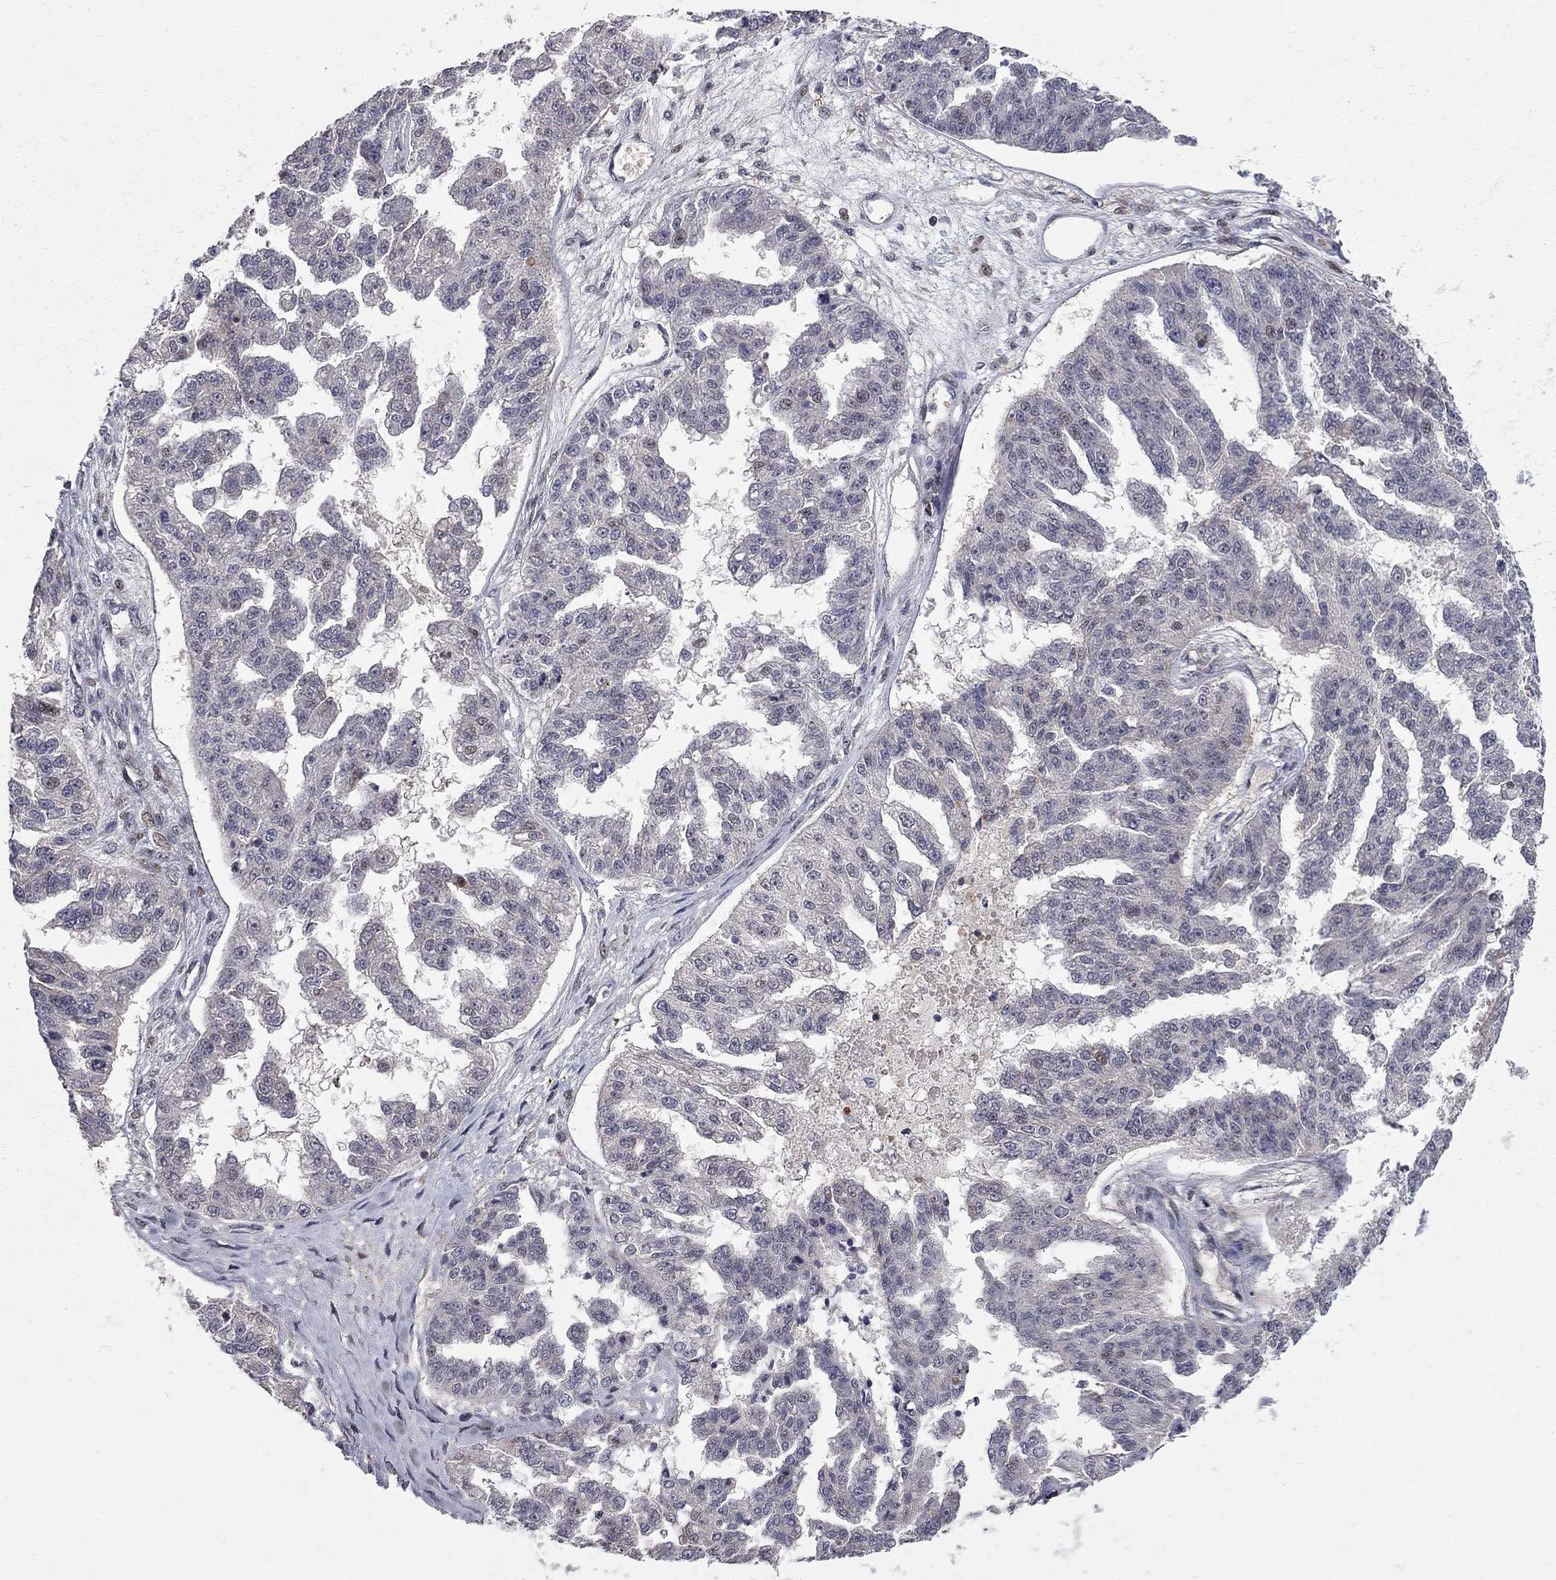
{"staining": {"intensity": "weak", "quantity": "<25%", "location": "nuclear"}, "tissue": "ovarian cancer", "cell_type": "Tumor cells", "image_type": "cancer", "snomed": [{"axis": "morphology", "description": "Cystadenocarcinoma, serous, NOS"}, {"axis": "topography", "description": "Ovary"}], "caption": "Immunohistochemical staining of ovarian cancer demonstrates no significant staining in tumor cells.", "gene": "HDAC3", "patient": {"sex": "female", "age": 58}}